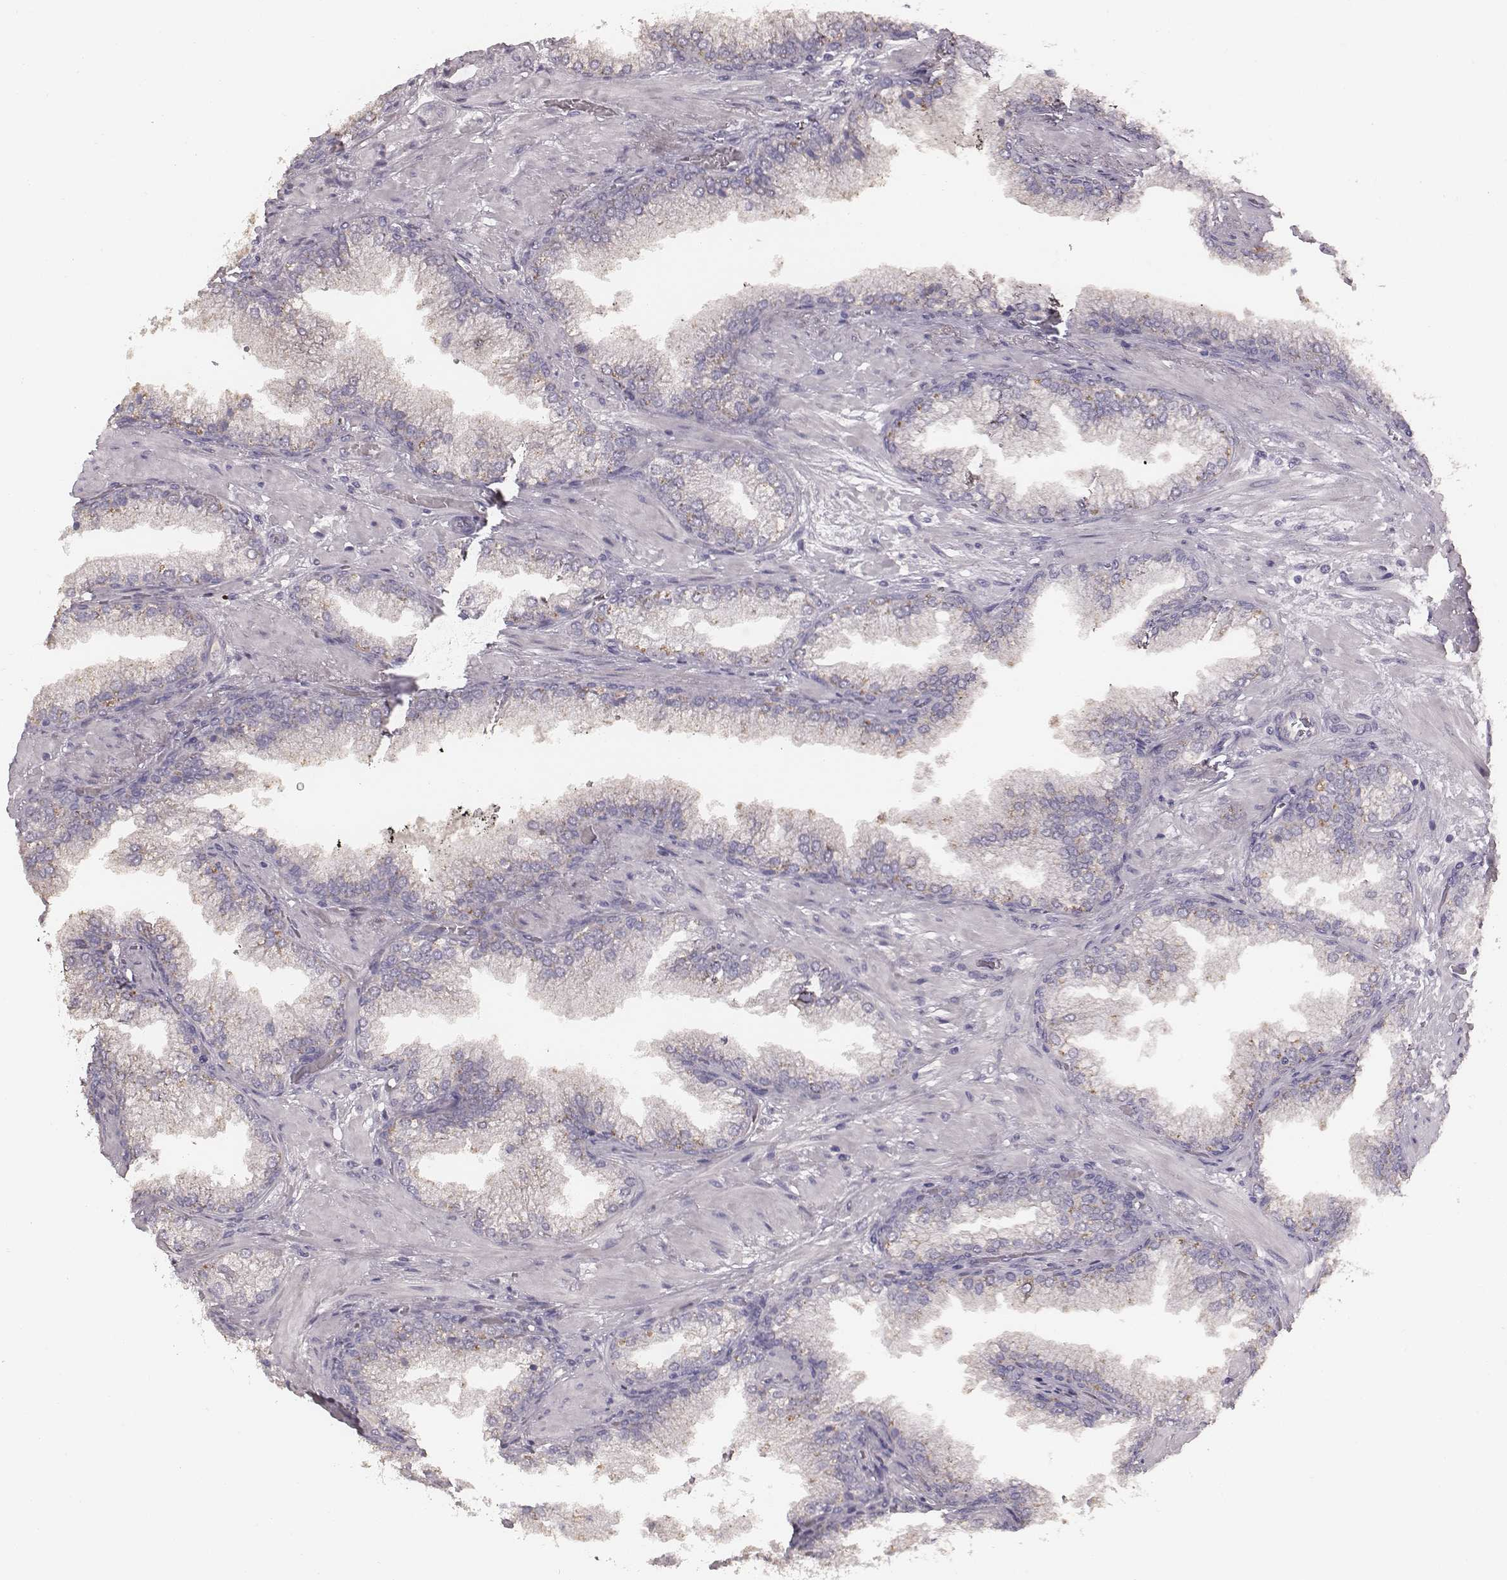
{"staining": {"intensity": "negative", "quantity": "none", "location": "none"}, "tissue": "prostate cancer", "cell_type": "Tumor cells", "image_type": "cancer", "snomed": [{"axis": "morphology", "description": "Adenocarcinoma, Low grade"}, {"axis": "topography", "description": "Prostate"}], "caption": "Immunohistochemistry of human prostate cancer (adenocarcinoma (low-grade)) reveals no expression in tumor cells.", "gene": "CFTR", "patient": {"sex": "male", "age": 57}}